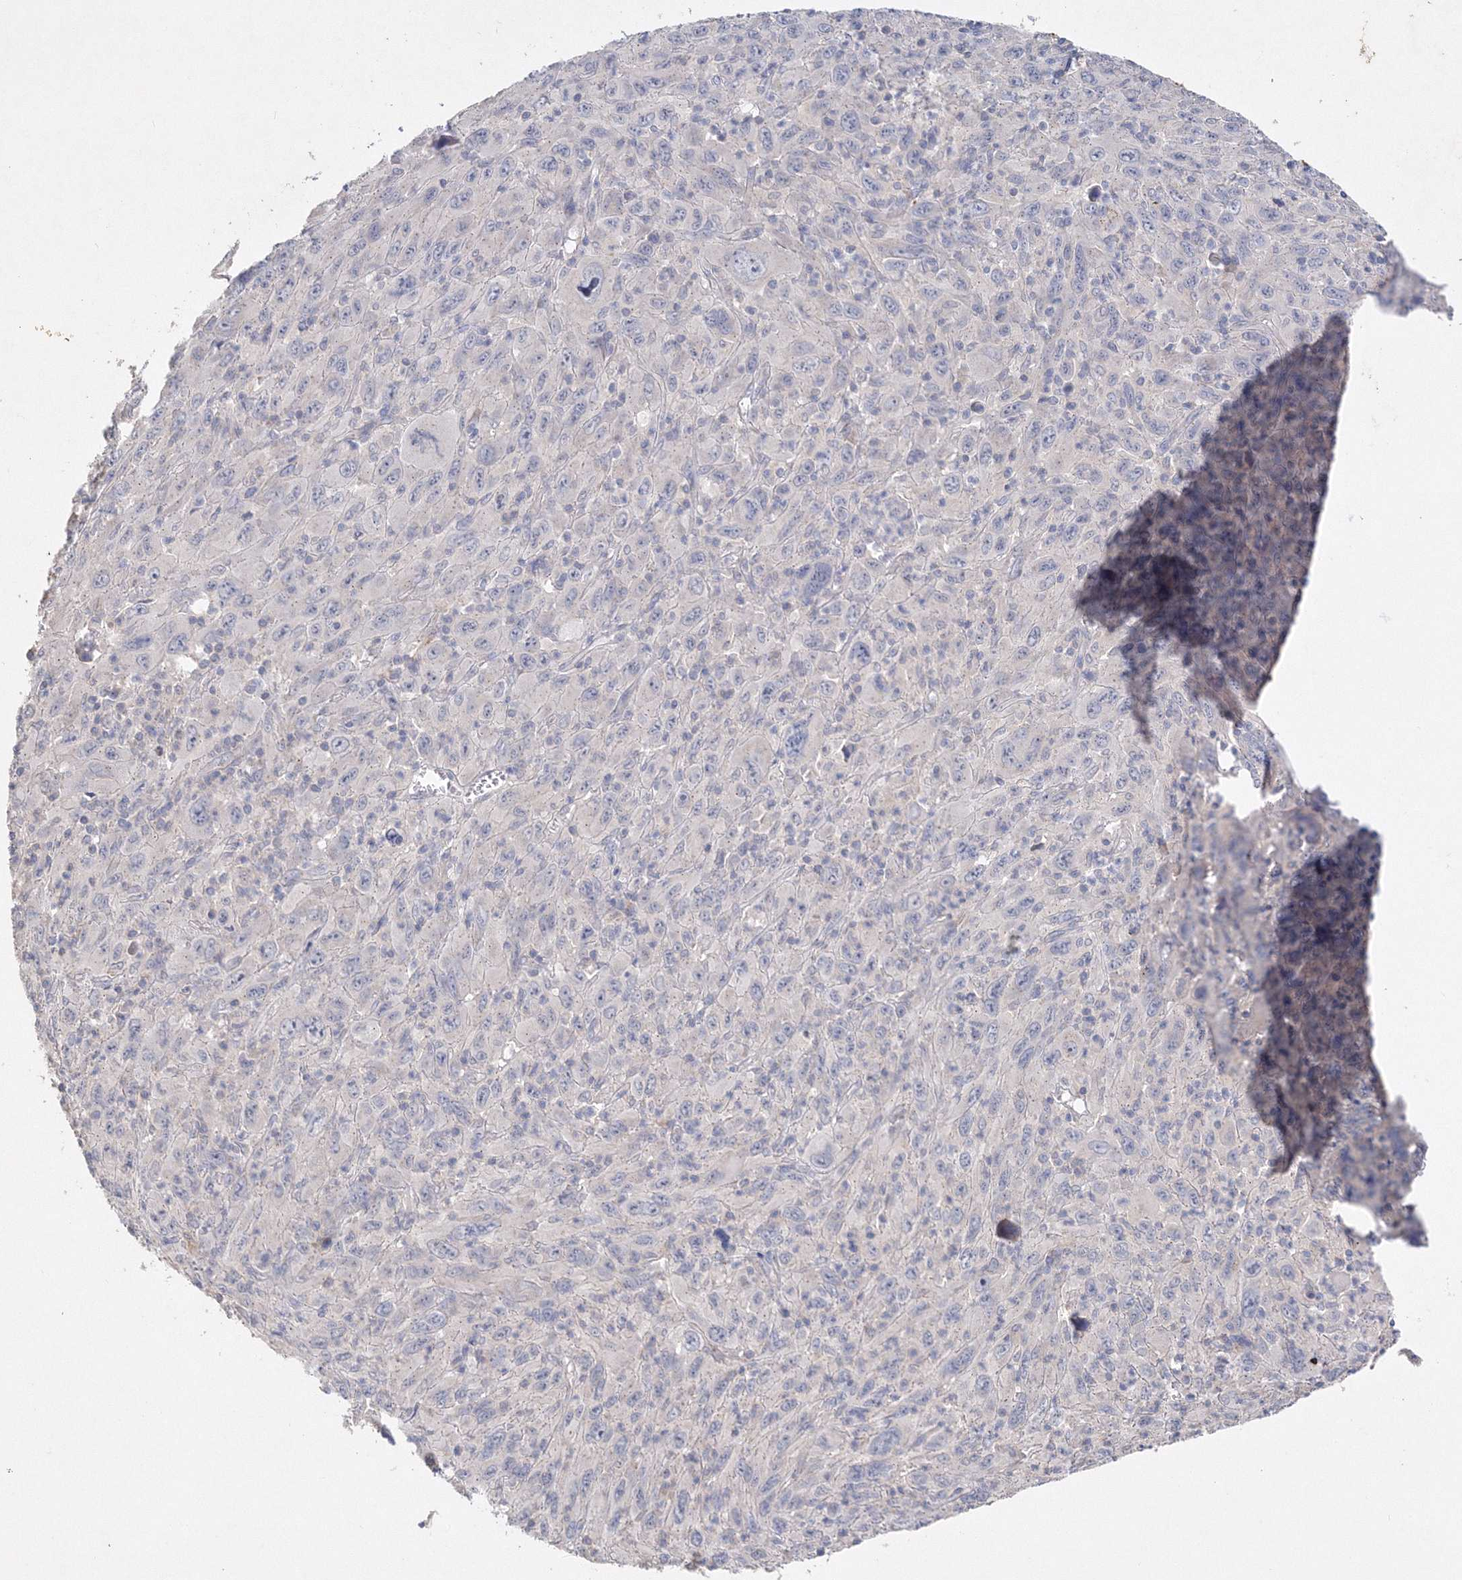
{"staining": {"intensity": "negative", "quantity": "none", "location": "none"}, "tissue": "melanoma", "cell_type": "Tumor cells", "image_type": "cancer", "snomed": [{"axis": "morphology", "description": "Malignant melanoma, Metastatic site"}, {"axis": "topography", "description": "Skin"}], "caption": "The image displays no significant positivity in tumor cells of melanoma.", "gene": "GLS", "patient": {"sex": "female", "age": 56}}